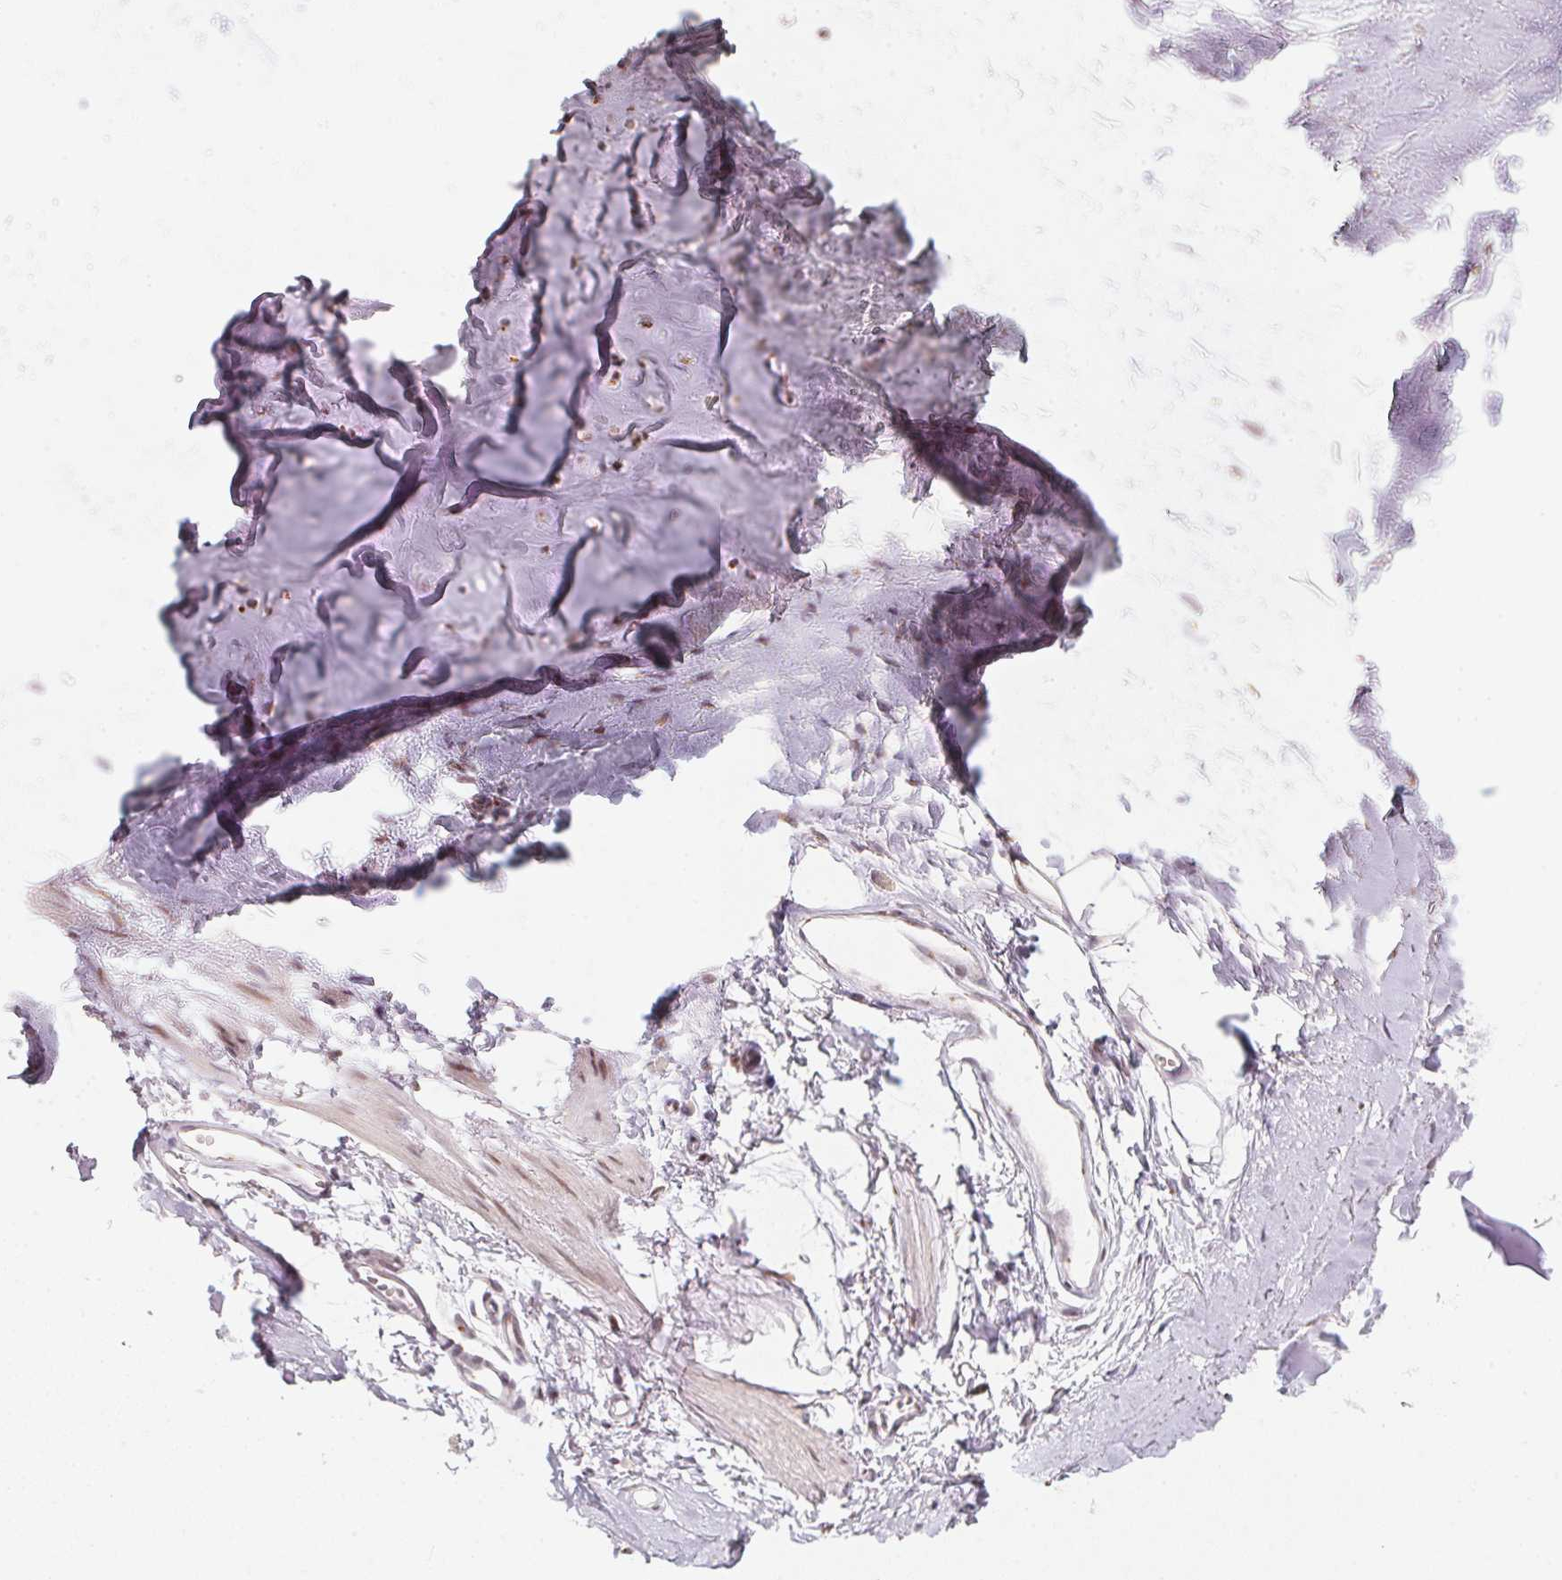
{"staining": {"intensity": "negative", "quantity": "none", "location": "none"}, "tissue": "adipose tissue", "cell_type": "Adipocytes", "image_type": "normal", "snomed": [{"axis": "morphology", "description": "Normal tissue, NOS"}, {"axis": "topography", "description": "Cartilage tissue"}, {"axis": "topography", "description": "Bronchus"}], "caption": "The immunohistochemistry (IHC) micrograph has no significant expression in adipocytes of adipose tissue. (Stains: DAB (3,3'-diaminobenzidine) immunohistochemistry with hematoxylin counter stain, Microscopy: brightfield microscopy at high magnification).", "gene": "RAB22A", "patient": {"sex": "female", "age": 79}}